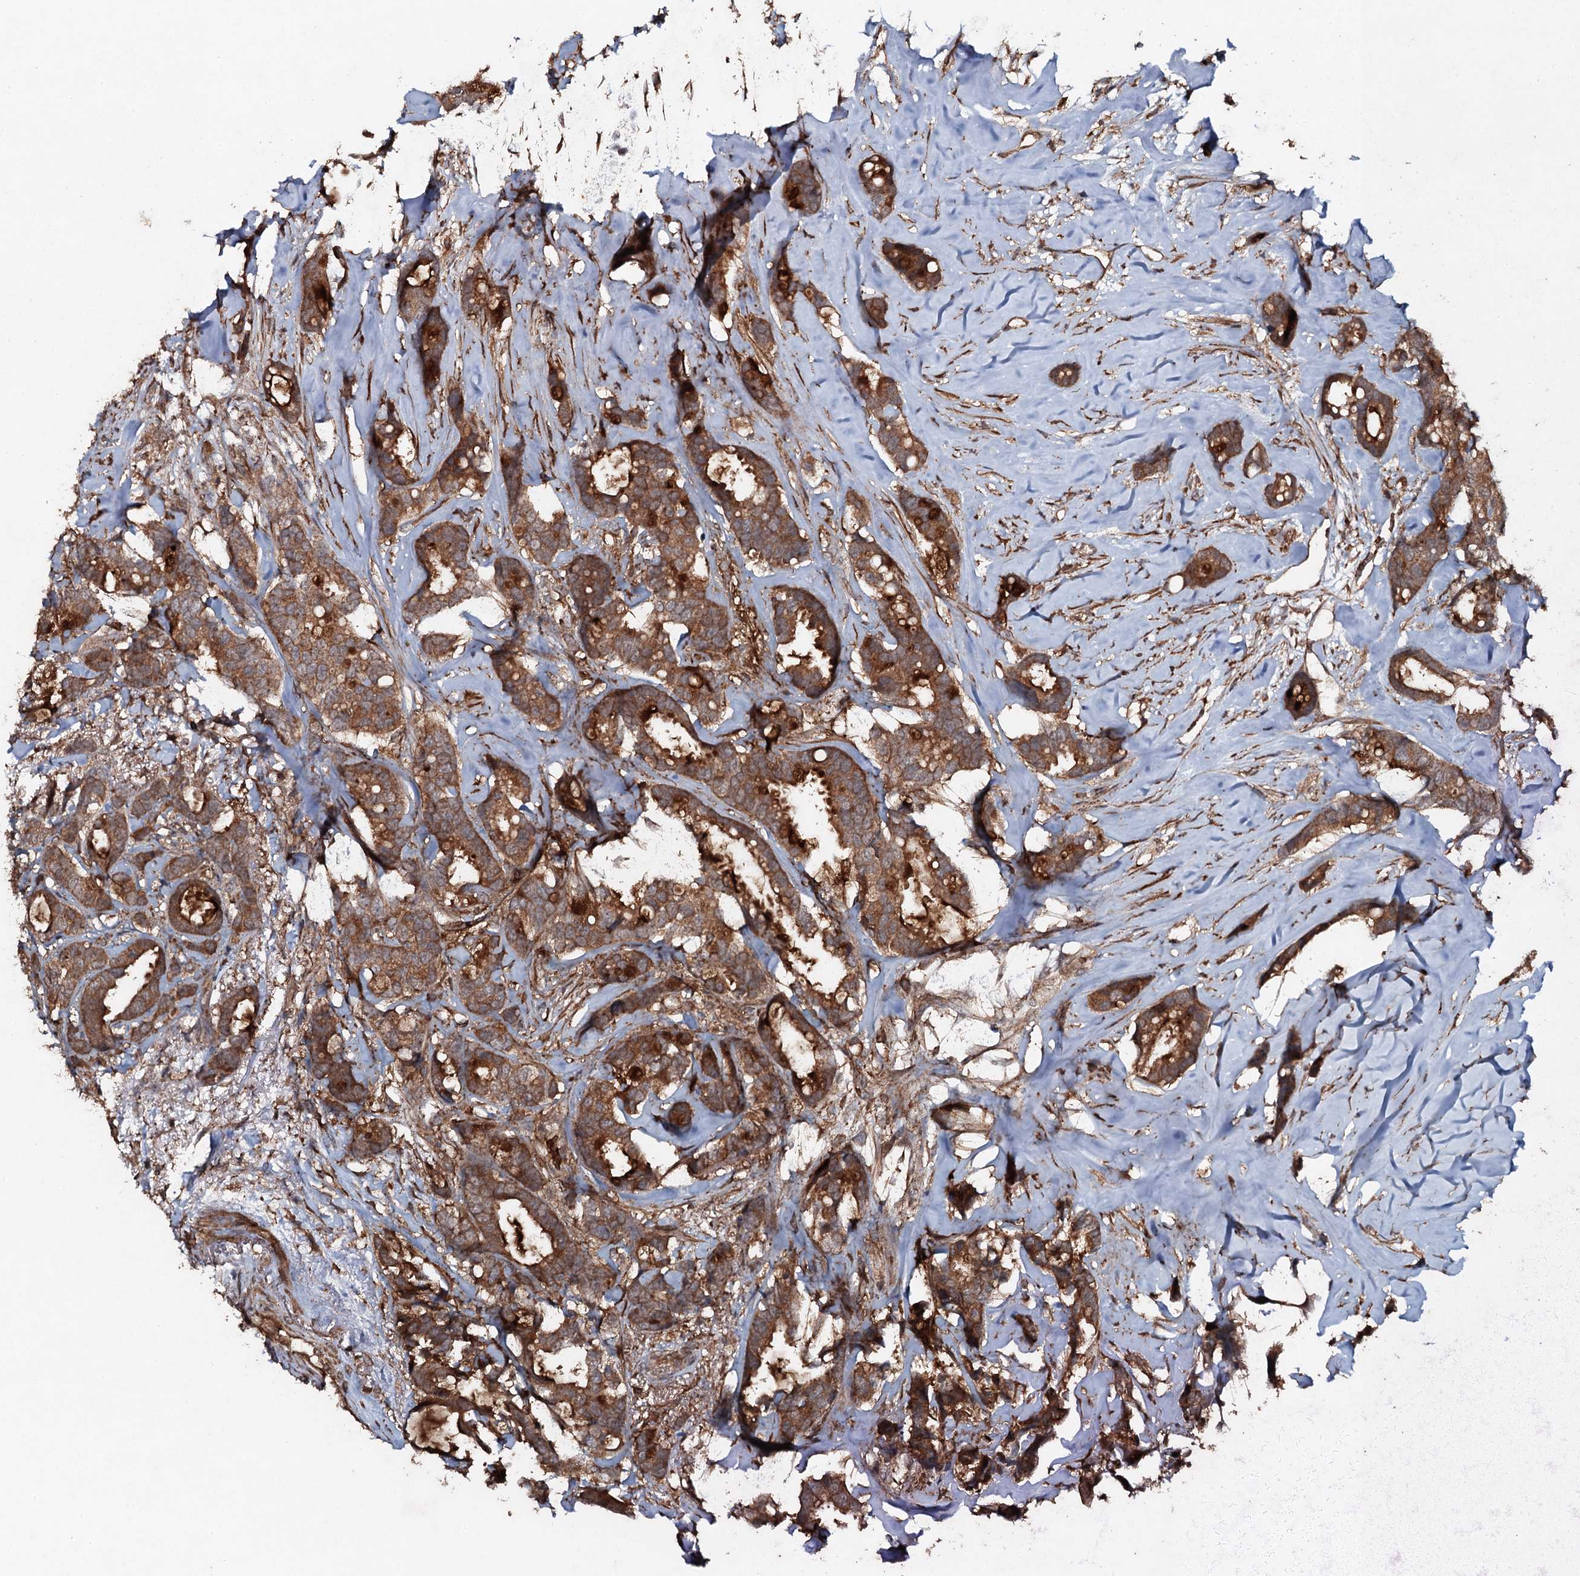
{"staining": {"intensity": "moderate", "quantity": ">75%", "location": "cytoplasmic/membranous"}, "tissue": "breast cancer", "cell_type": "Tumor cells", "image_type": "cancer", "snomed": [{"axis": "morphology", "description": "Duct carcinoma"}, {"axis": "topography", "description": "Breast"}], "caption": "Immunohistochemistry photomicrograph of human breast cancer (invasive ductal carcinoma) stained for a protein (brown), which reveals medium levels of moderate cytoplasmic/membranous positivity in about >75% of tumor cells.", "gene": "ADGRG3", "patient": {"sex": "female", "age": 87}}